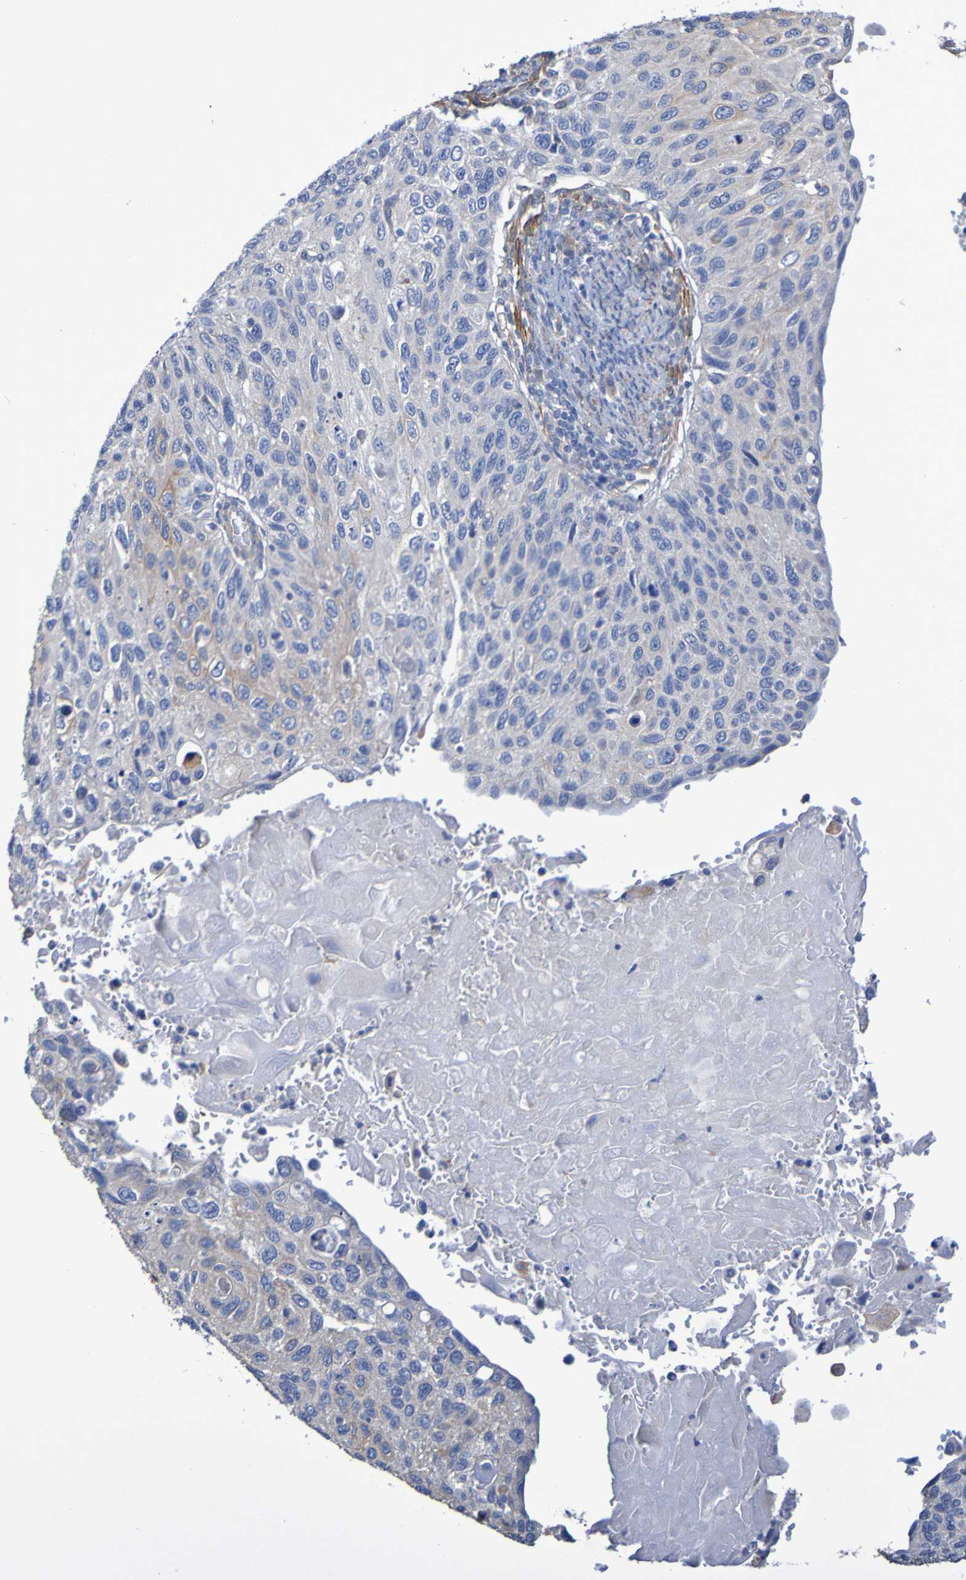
{"staining": {"intensity": "moderate", "quantity": "<25%", "location": "cytoplasmic/membranous"}, "tissue": "cervical cancer", "cell_type": "Tumor cells", "image_type": "cancer", "snomed": [{"axis": "morphology", "description": "Squamous cell carcinoma, NOS"}, {"axis": "topography", "description": "Cervix"}], "caption": "Protein expression analysis of human cervical cancer reveals moderate cytoplasmic/membranous staining in about <25% of tumor cells. The protein of interest is shown in brown color, while the nuclei are stained blue.", "gene": "SRPRB", "patient": {"sex": "female", "age": 70}}